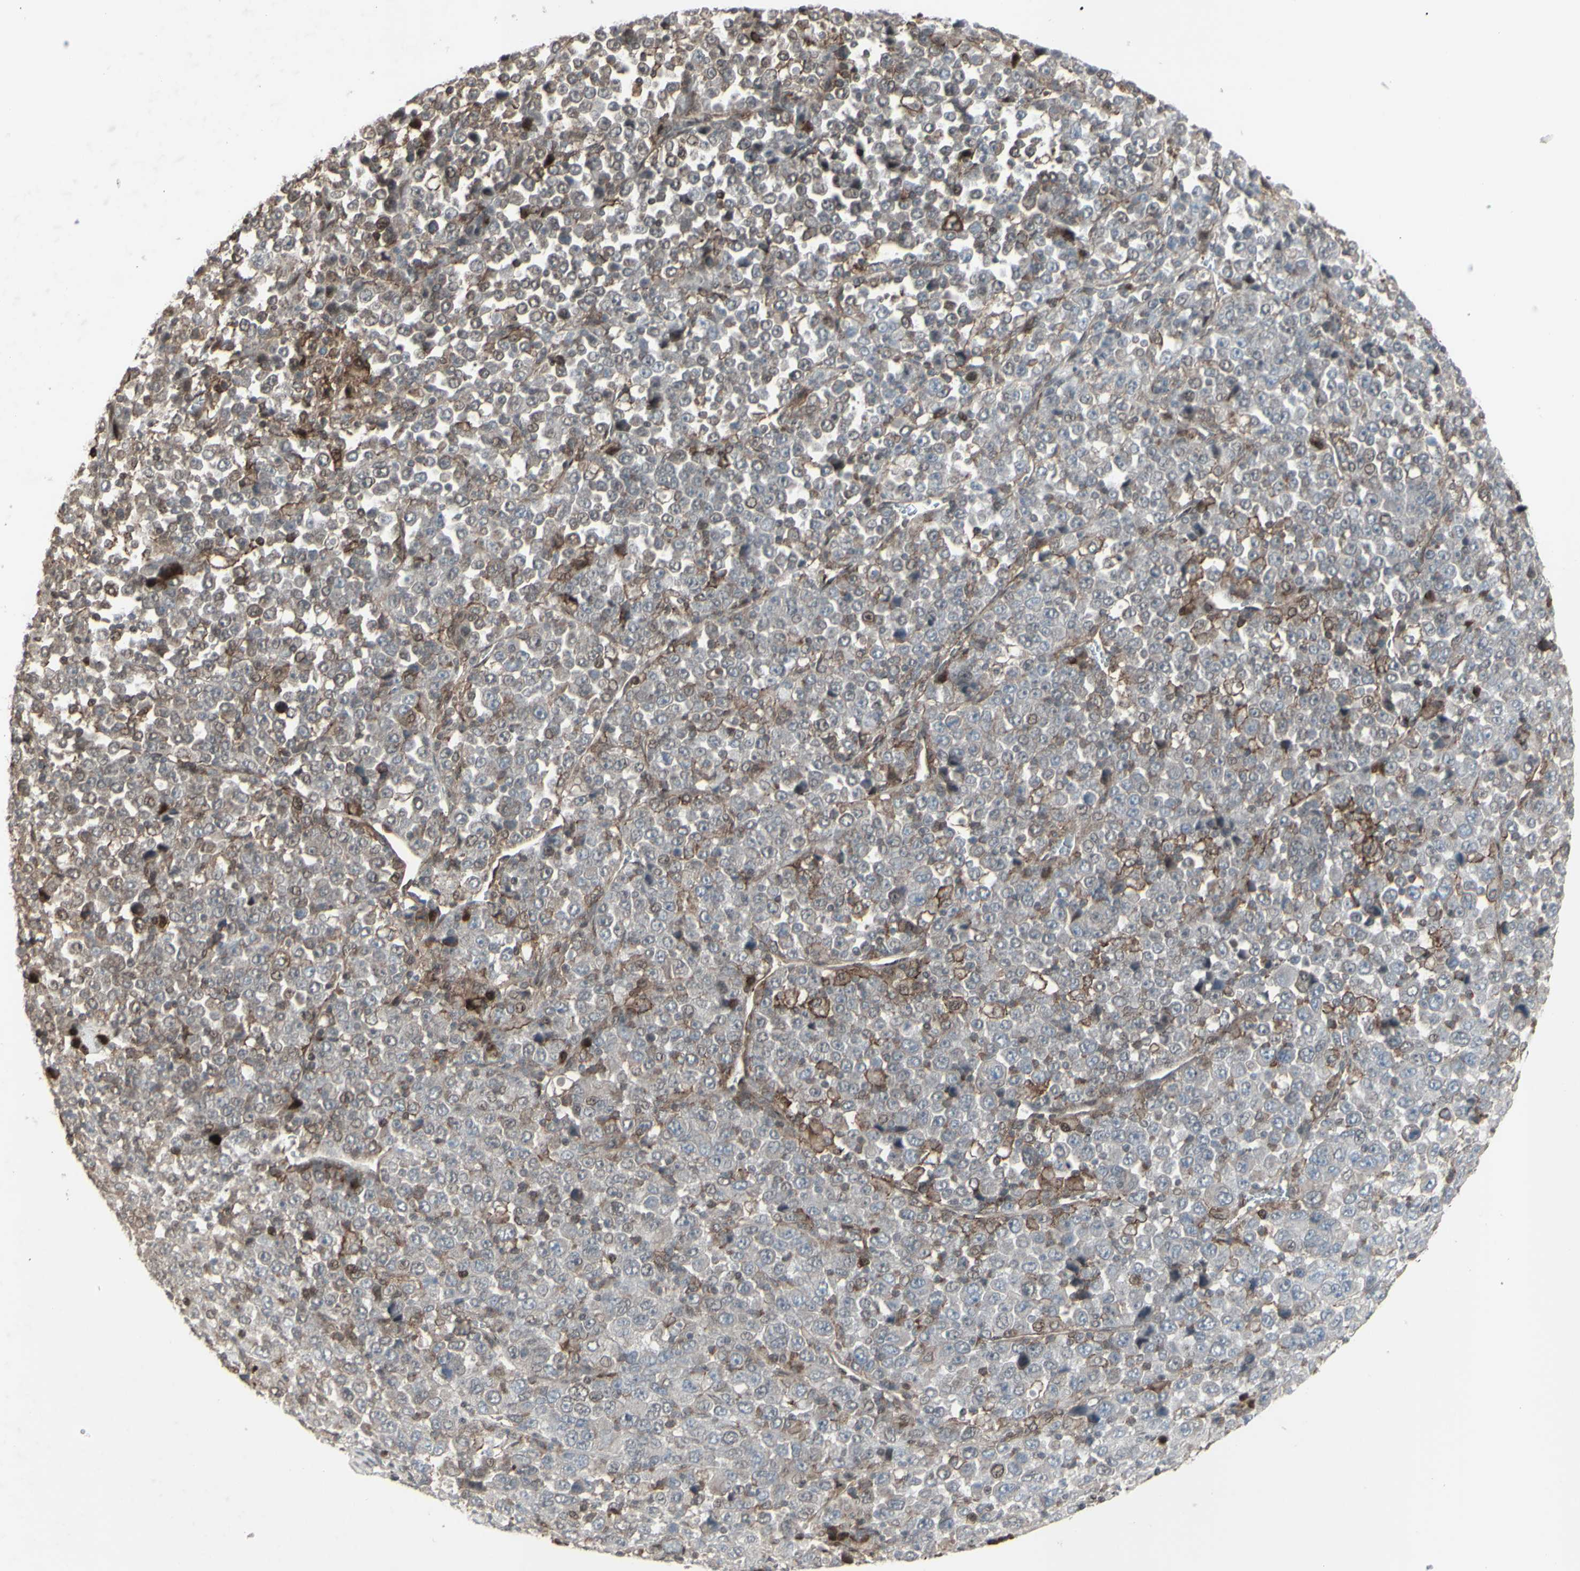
{"staining": {"intensity": "weak", "quantity": "25%-75%", "location": "cytoplasmic/membranous"}, "tissue": "stomach cancer", "cell_type": "Tumor cells", "image_type": "cancer", "snomed": [{"axis": "morphology", "description": "Normal tissue, NOS"}, {"axis": "morphology", "description": "Adenocarcinoma, NOS"}, {"axis": "topography", "description": "Stomach, upper"}, {"axis": "topography", "description": "Stomach"}], "caption": "Brown immunohistochemical staining in human stomach adenocarcinoma displays weak cytoplasmic/membranous positivity in about 25%-75% of tumor cells.", "gene": "CD33", "patient": {"sex": "male", "age": 59}}